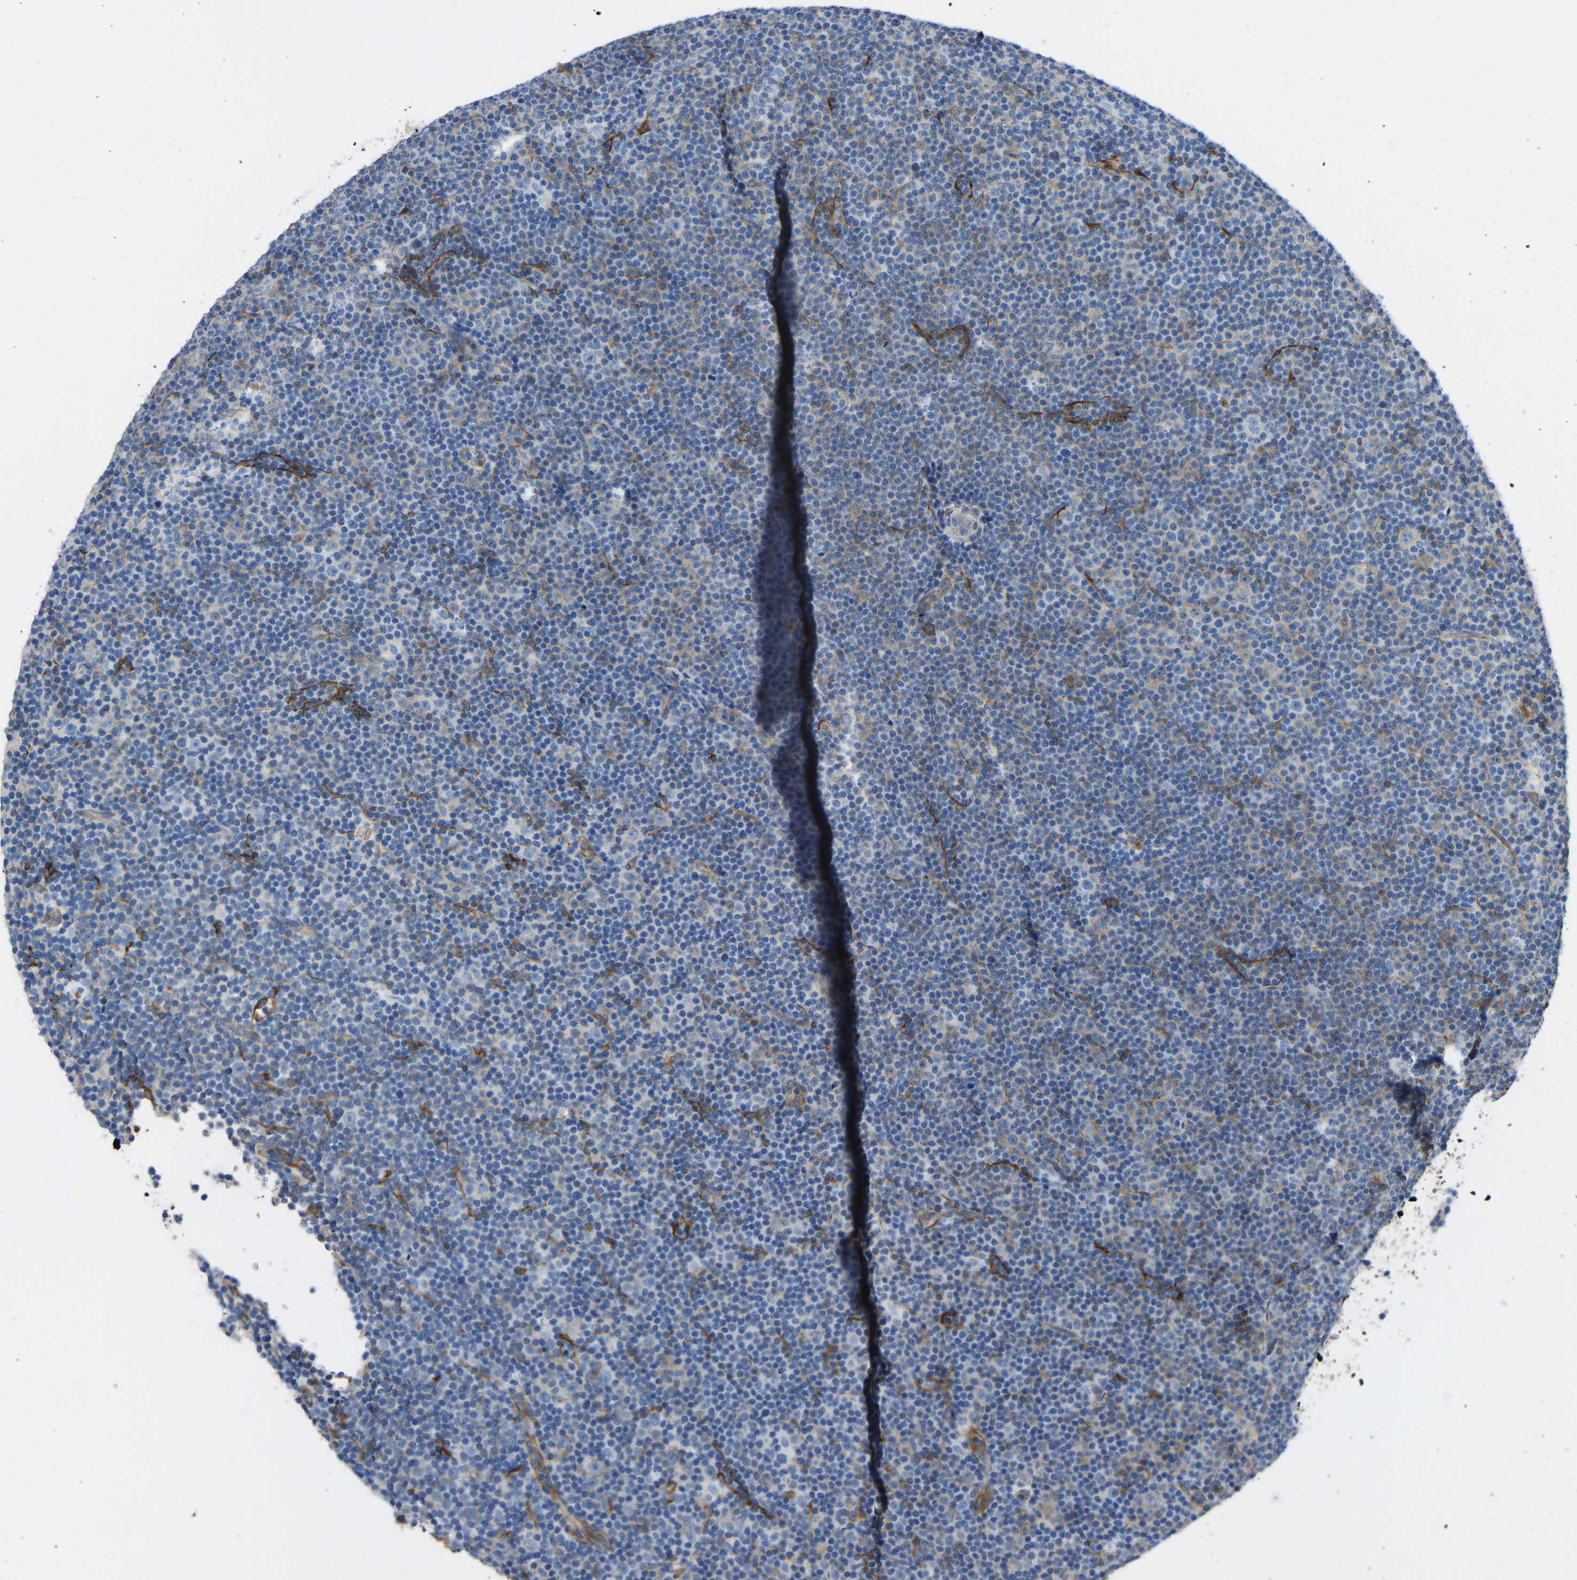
{"staining": {"intensity": "weak", "quantity": "<25%", "location": "cytoplasmic/membranous"}, "tissue": "lymphoma", "cell_type": "Tumor cells", "image_type": "cancer", "snomed": [{"axis": "morphology", "description": "Malignant lymphoma, non-Hodgkin's type, Low grade"}, {"axis": "topography", "description": "Lymph node"}], "caption": "High power microscopy micrograph of an immunohistochemistry micrograph of lymphoma, revealing no significant positivity in tumor cells.", "gene": "MYH10", "patient": {"sex": "female", "age": 67}}